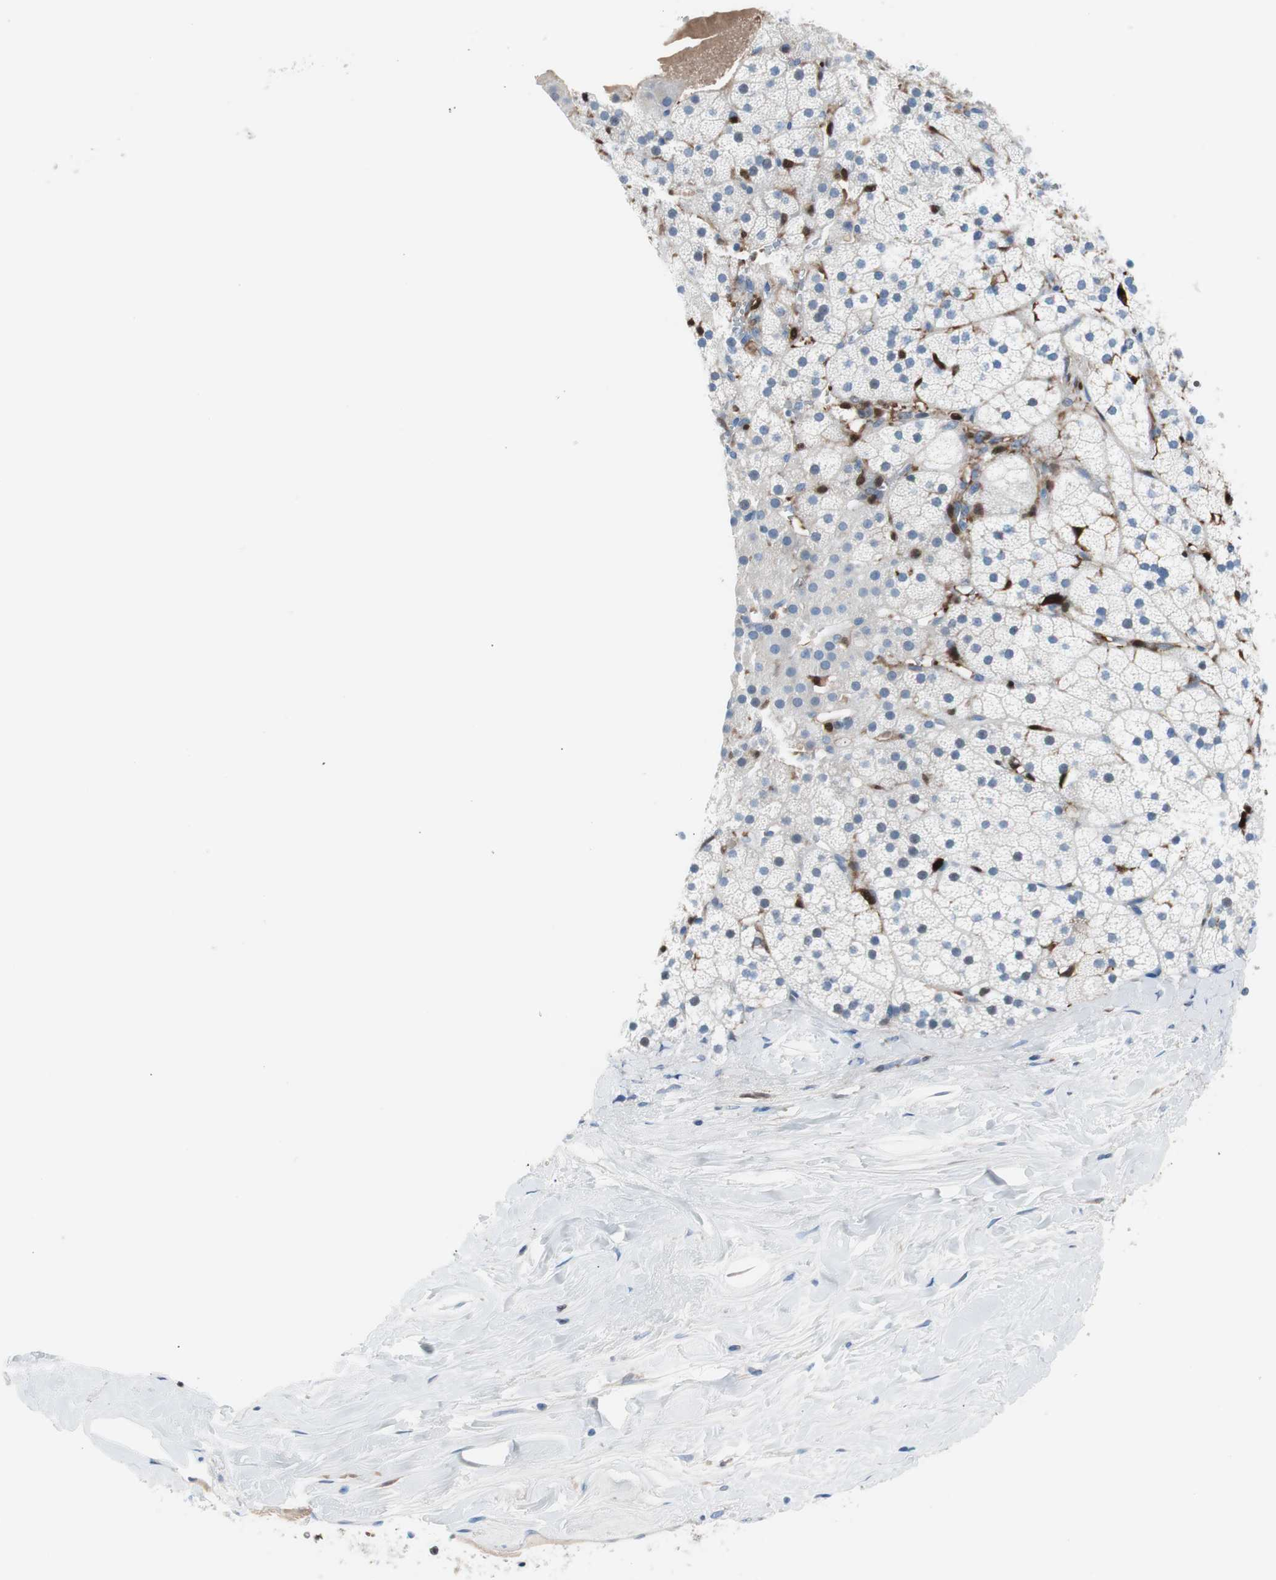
{"staining": {"intensity": "negative", "quantity": "none", "location": "none"}, "tissue": "adrenal gland", "cell_type": "Glandular cells", "image_type": "normal", "snomed": [{"axis": "morphology", "description": "Normal tissue, NOS"}, {"axis": "topography", "description": "Adrenal gland"}], "caption": "Human adrenal gland stained for a protein using IHC shows no staining in glandular cells.", "gene": "IL18", "patient": {"sex": "male", "age": 35}}